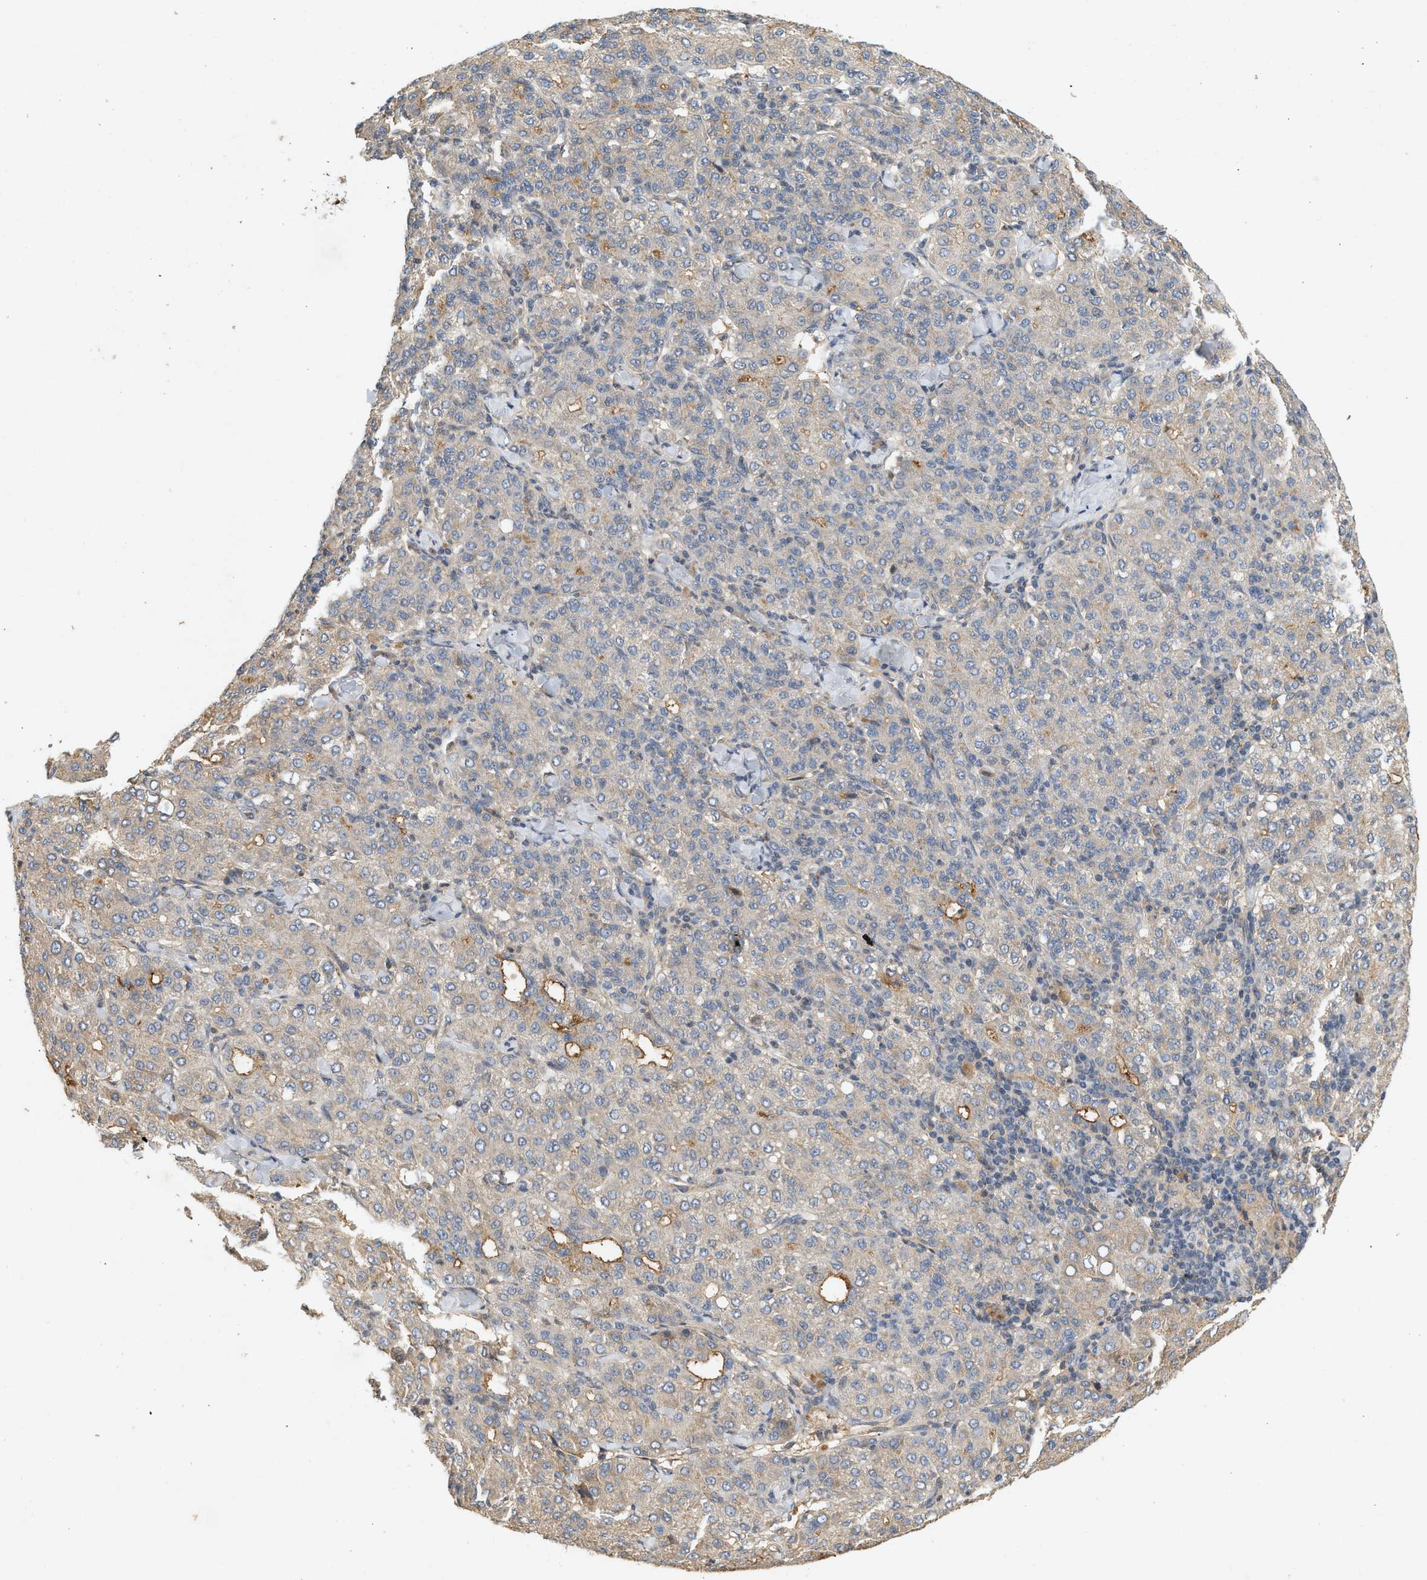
{"staining": {"intensity": "weak", "quantity": "<25%", "location": "cytoplasmic/membranous"}, "tissue": "liver cancer", "cell_type": "Tumor cells", "image_type": "cancer", "snomed": [{"axis": "morphology", "description": "Carcinoma, Hepatocellular, NOS"}, {"axis": "topography", "description": "Liver"}], "caption": "Micrograph shows no significant protein staining in tumor cells of liver cancer.", "gene": "F8", "patient": {"sex": "male", "age": 65}}